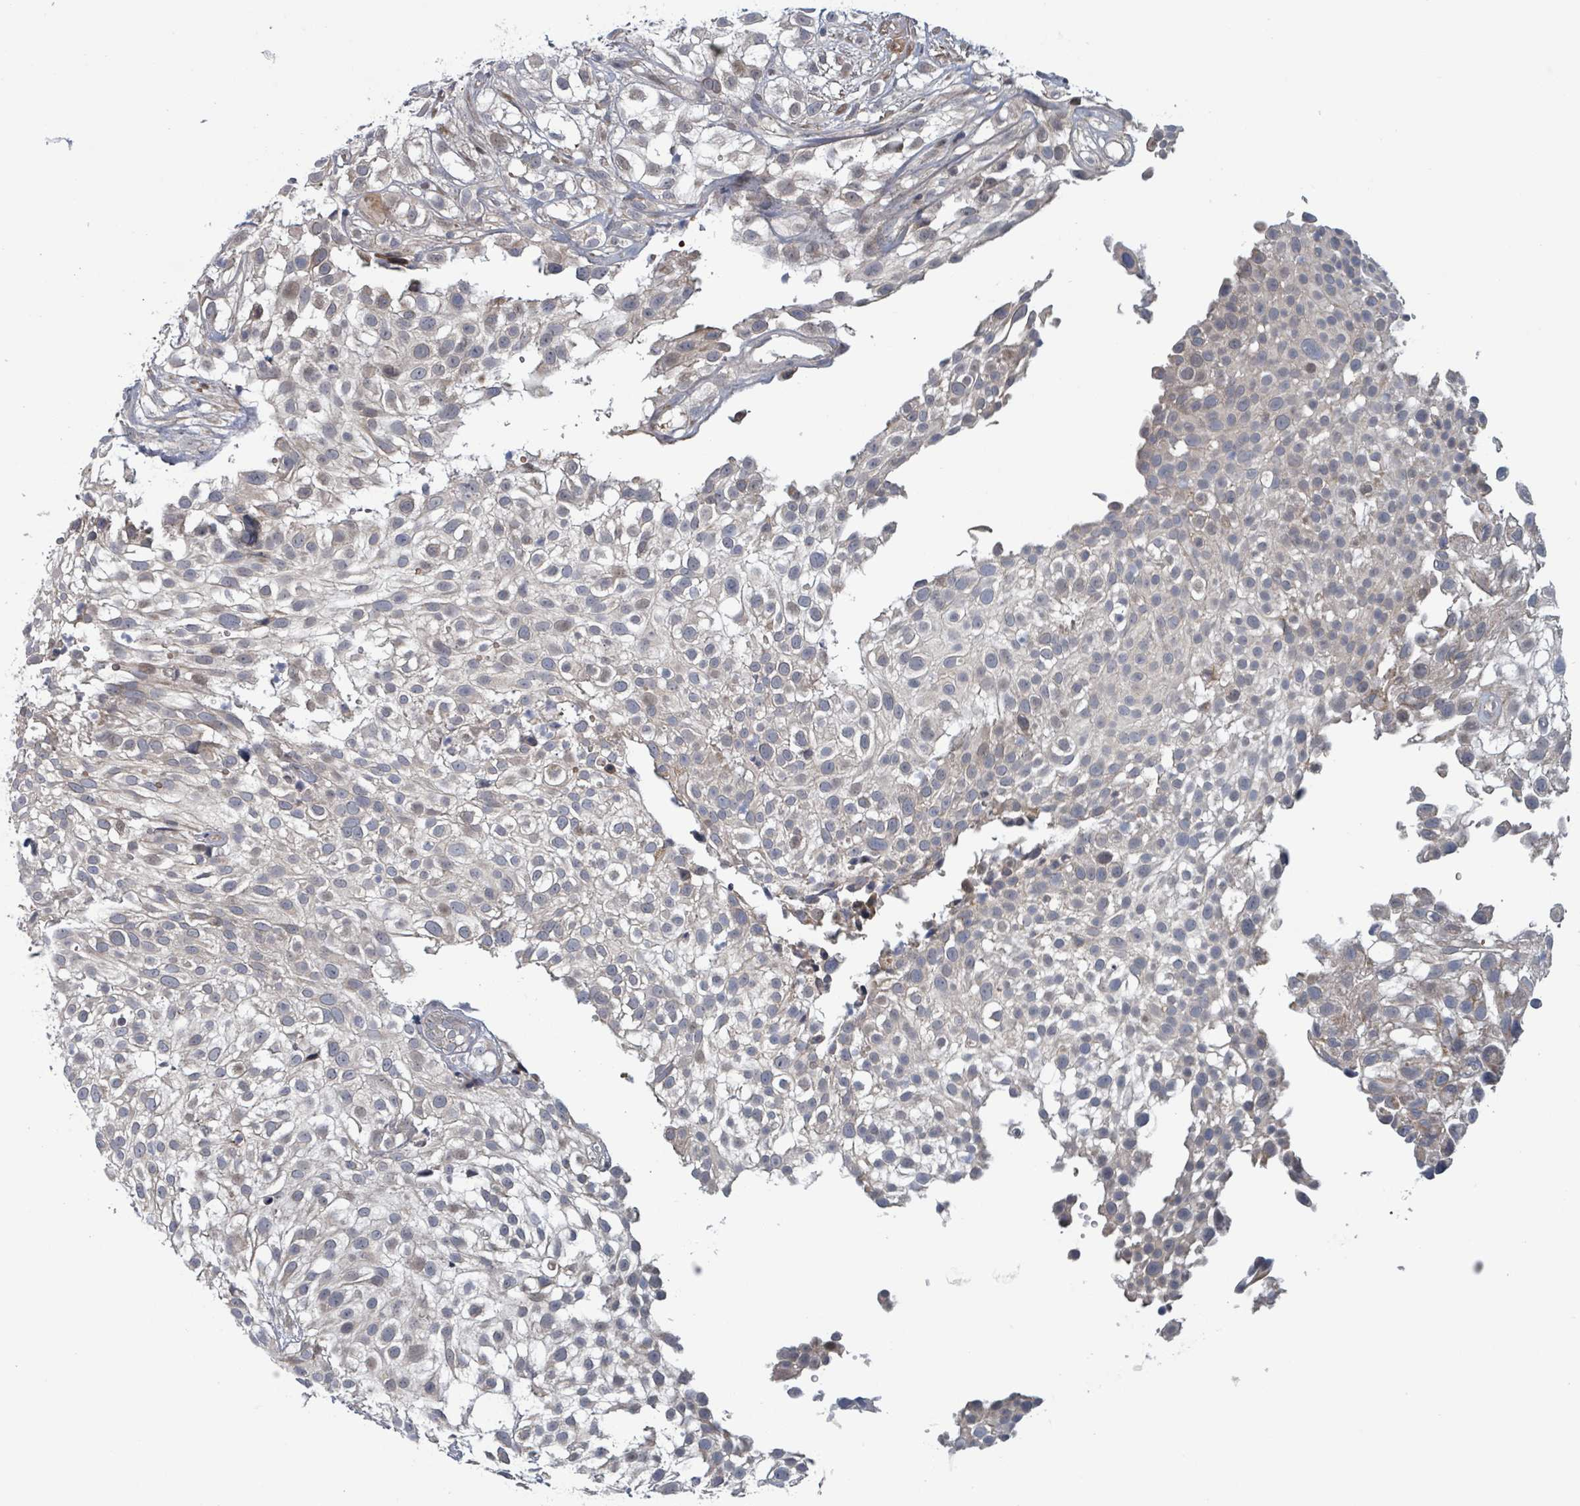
{"staining": {"intensity": "weak", "quantity": "<25%", "location": "cytoplasmic/membranous,nuclear"}, "tissue": "urothelial cancer", "cell_type": "Tumor cells", "image_type": "cancer", "snomed": [{"axis": "morphology", "description": "Urothelial carcinoma, High grade"}, {"axis": "topography", "description": "Urinary bladder"}], "caption": "Immunohistochemistry (IHC) photomicrograph of urothelial cancer stained for a protein (brown), which exhibits no positivity in tumor cells. (Stains: DAB immunohistochemistry with hematoxylin counter stain, Microscopy: brightfield microscopy at high magnification).", "gene": "HIVEP1", "patient": {"sex": "male", "age": 56}}